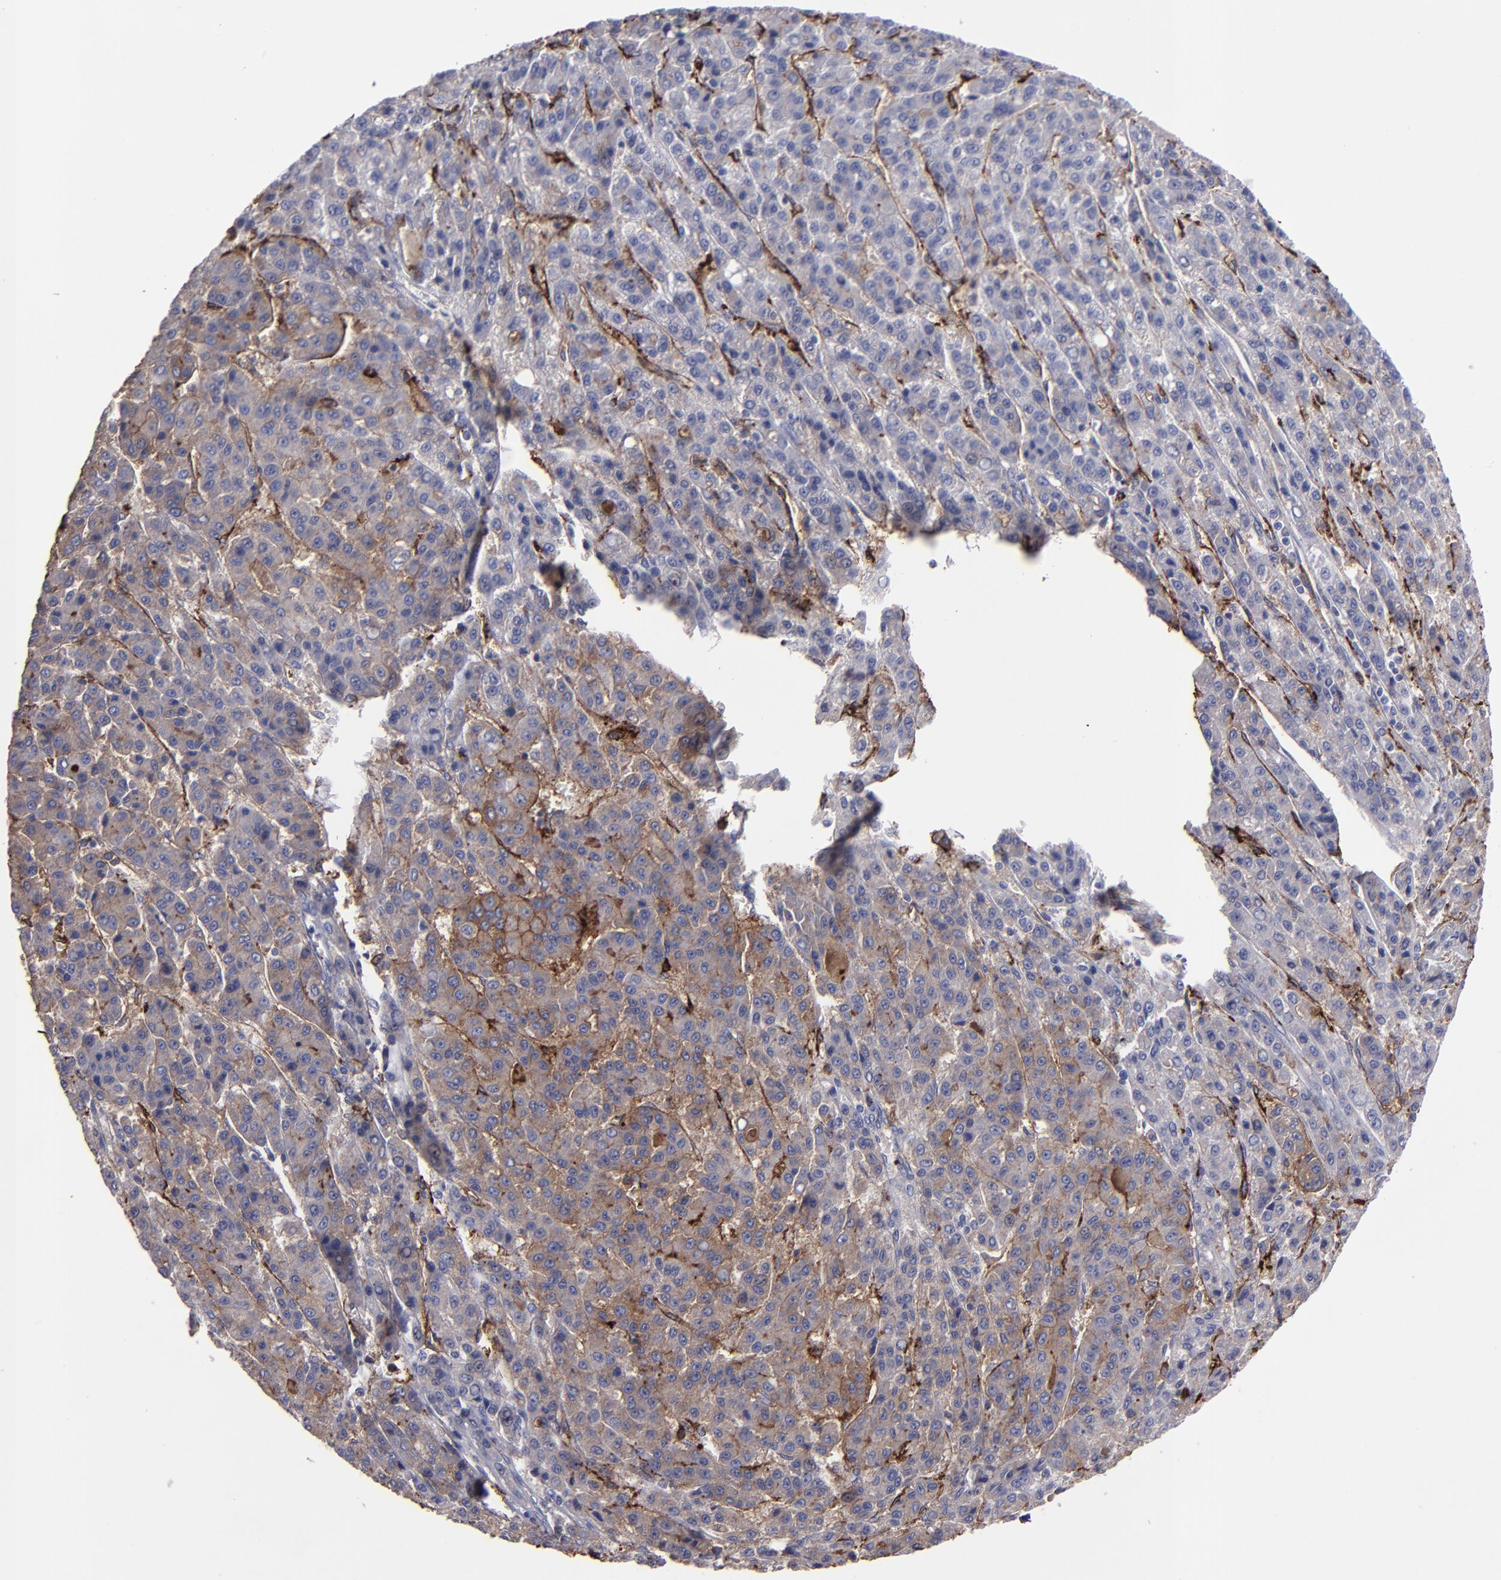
{"staining": {"intensity": "moderate", "quantity": "25%-75%", "location": "cytoplasmic/membranous"}, "tissue": "liver cancer", "cell_type": "Tumor cells", "image_type": "cancer", "snomed": [{"axis": "morphology", "description": "Carcinoma, Hepatocellular, NOS"}, {"axis": "topography", "description": "Liver"}], "caption": "High-power microscopy captured an immunohistochemistry photomicrograph of hepatocellular carcinoma (liver), revealing moderate cytoplasmic/membranous expression in about 25%-75% of tumor cells.", "gene": "CD36", "patient": {"sex": "male", "age": 70}}